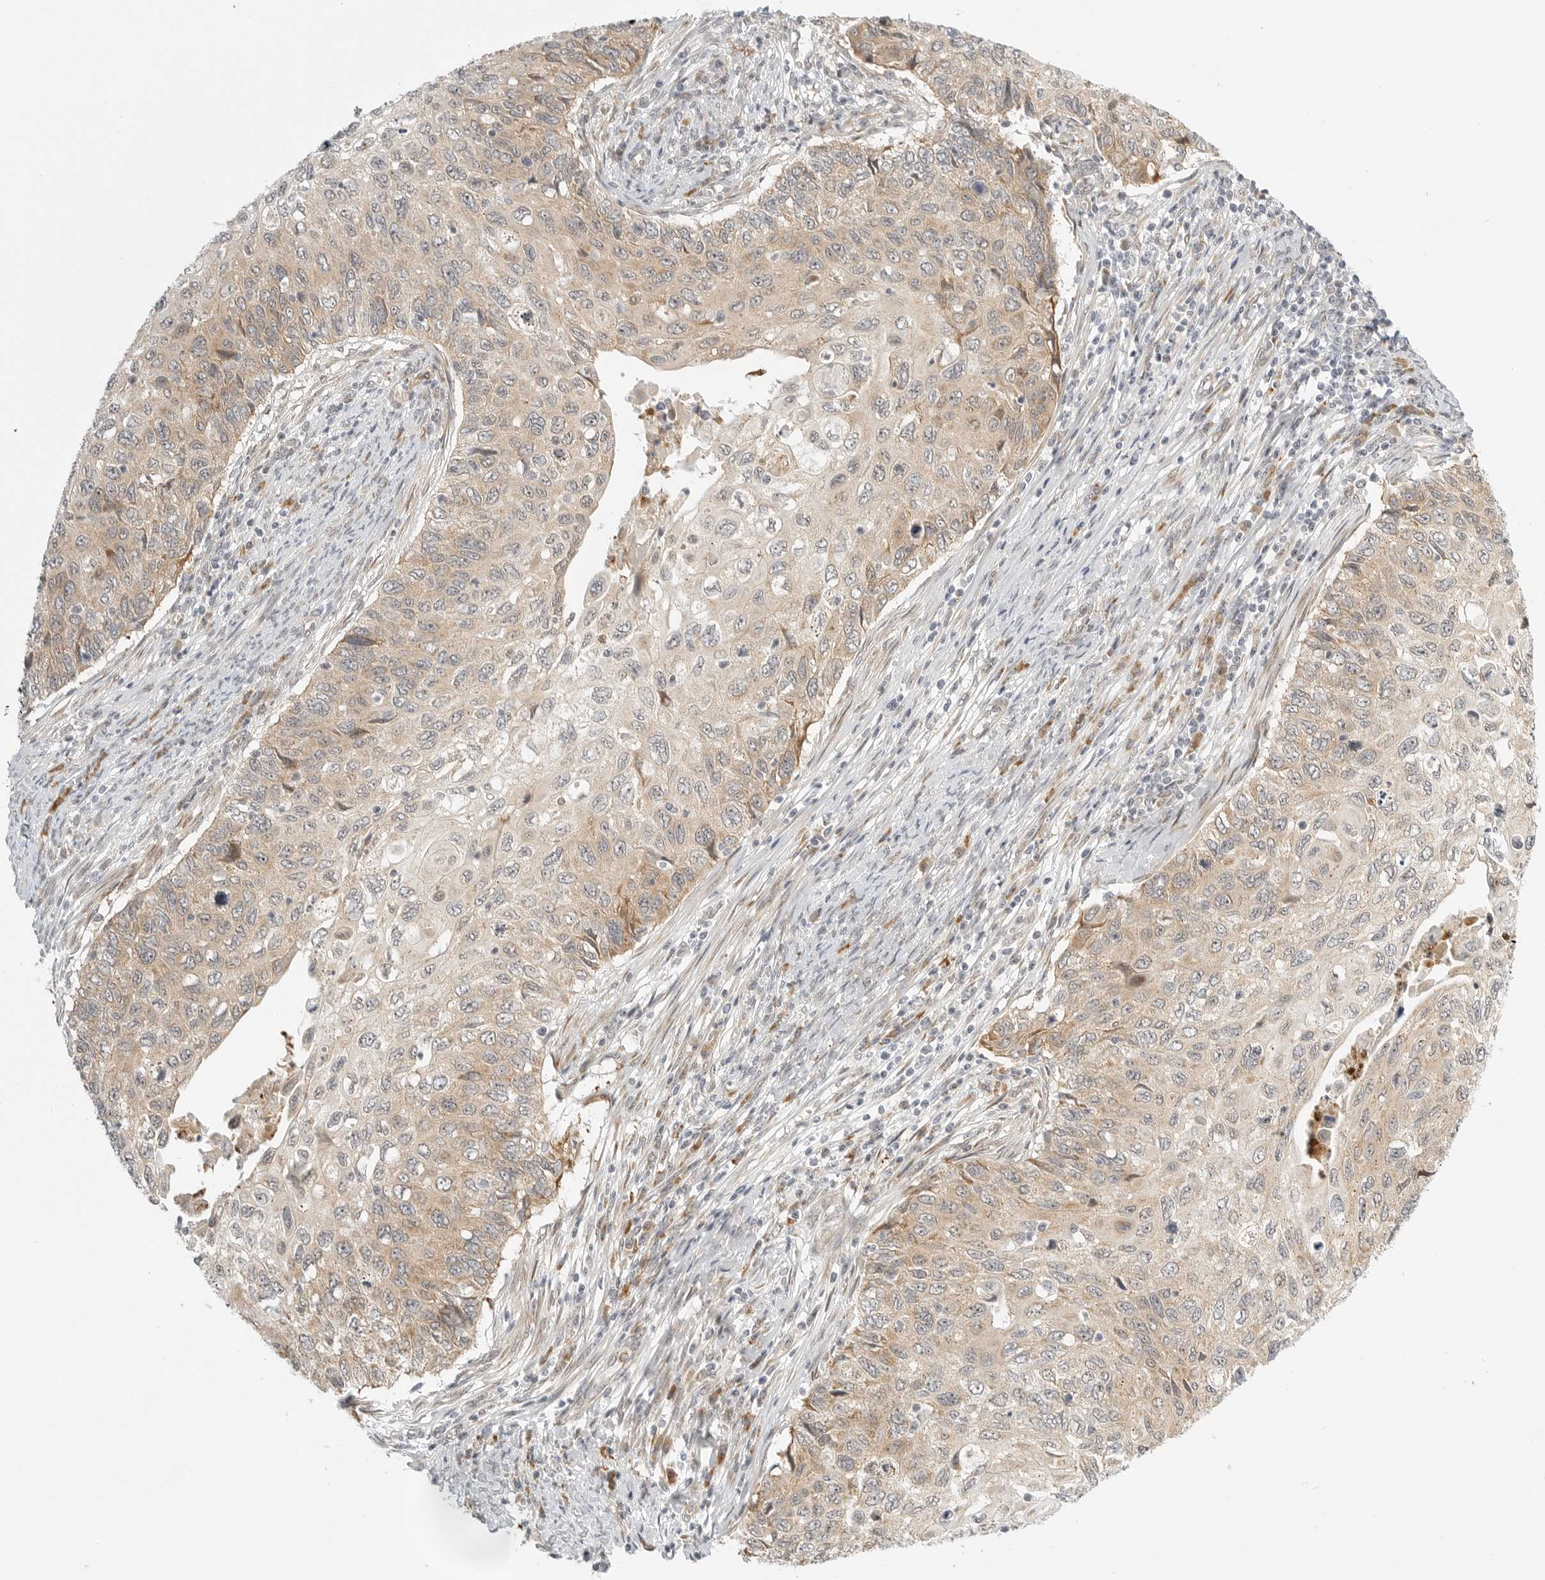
{"staining": {"intensity": "weak", "quantity": ">75%", "location": "cytoplasmic/membranous"}, "tissue": "cervical cancer", "cell_type": "Tumor cells", "image_type": "cancer", "snomed": [{"axis": "morphology", "description": "Squamous cell carcinoma, NOS"}, {"axis": "topography", "description": "Cervix"}], "caption": "IHC of human squamous cell carcinoma (cervical) reveals low levels of weak cytoplasmic/membranous positivity in about >75% of tumor cells.", "gene": "DSCC1", "patient": {"sex": "female", "age": 70}}